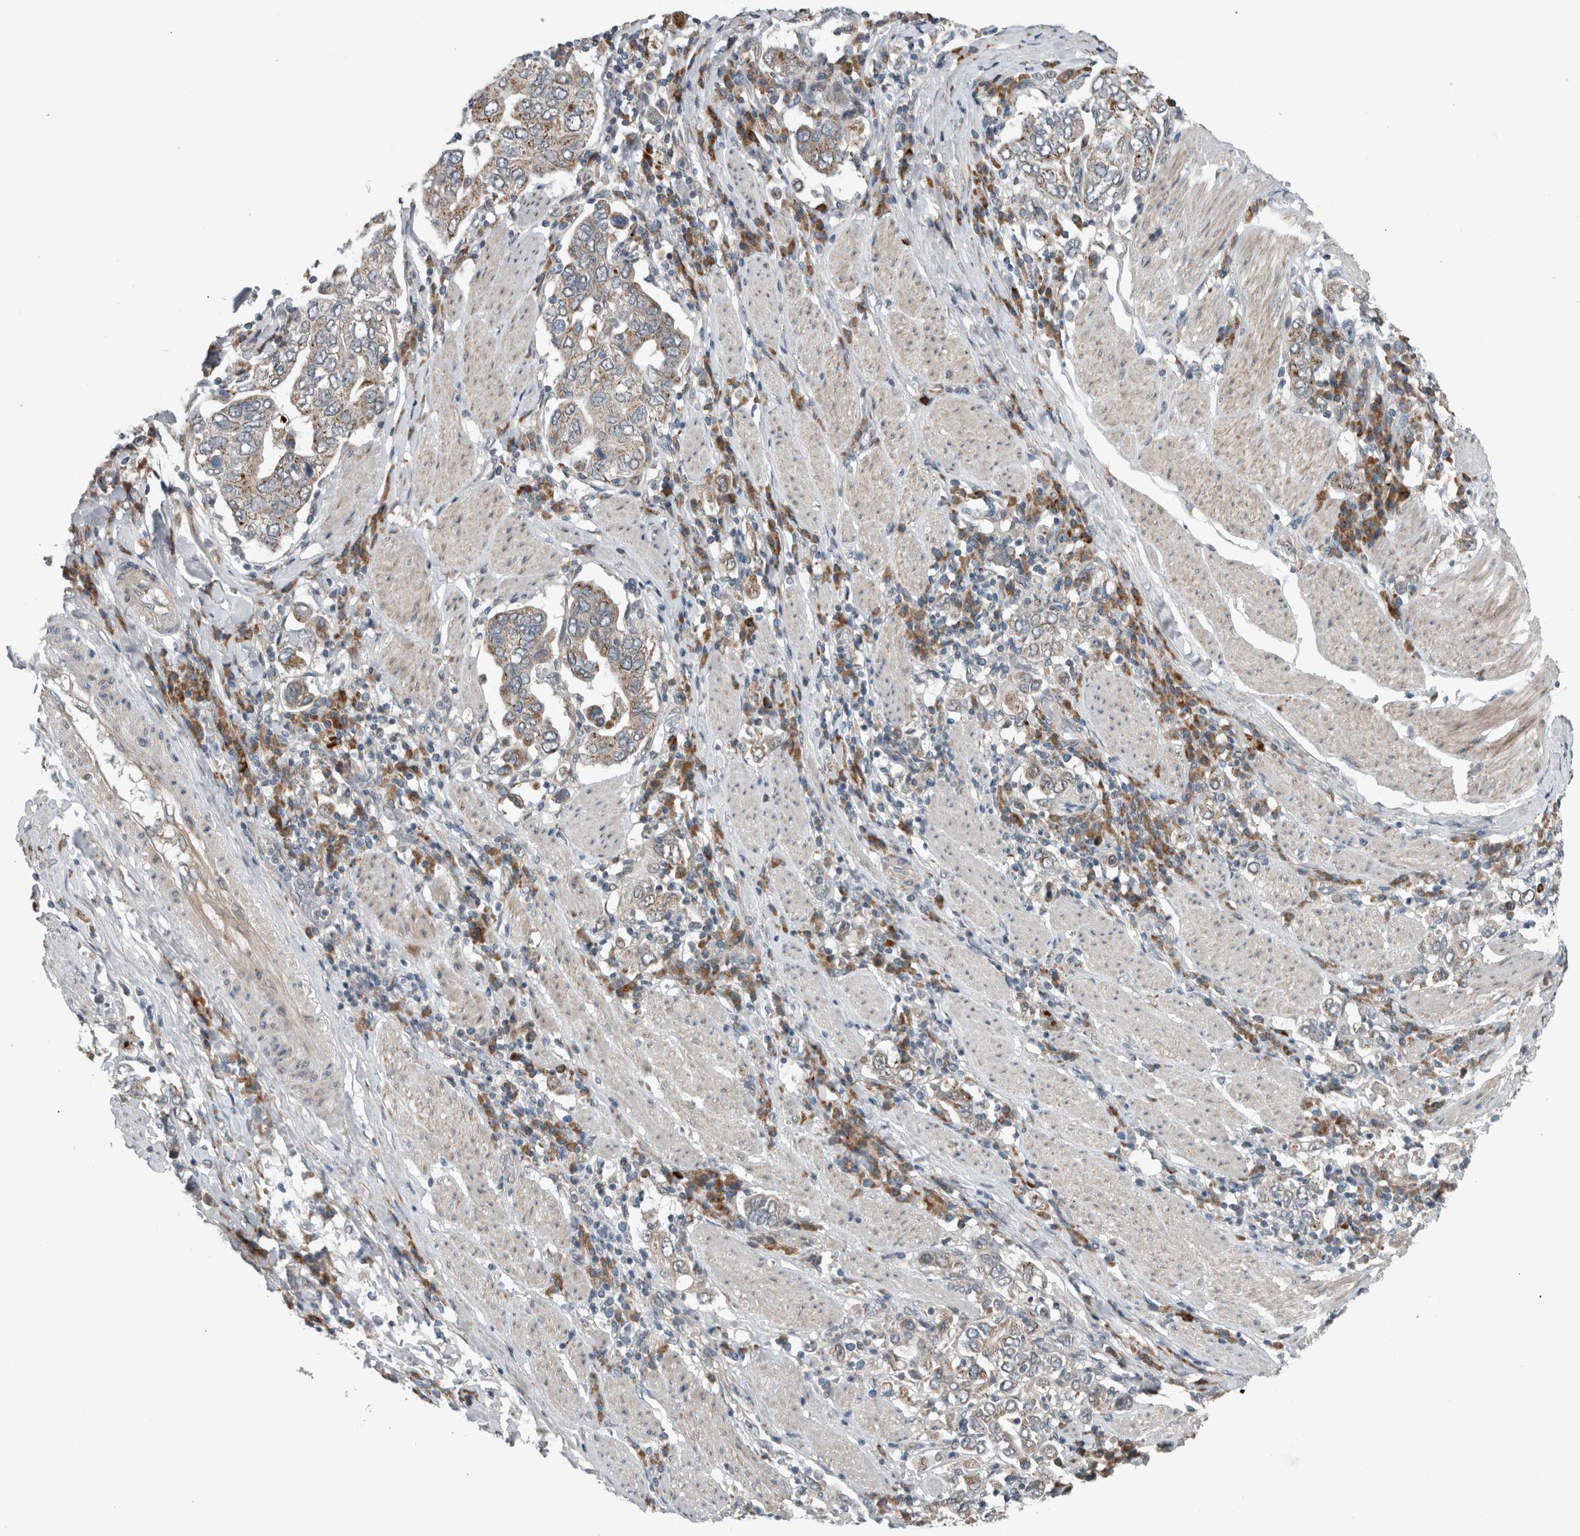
{"staining": {"intensity": "weak", "quantity": "25%-75%", "location": "cytoplasmic/membranous"}, "tissue": "stomach cancer", "cell_type": "Tumor cells", "image_type": "cancer", "snomed": [{"axis": "morphology", "description": "Adenocarcinoma, NOS"}, {"axis": "topography", "description": "Stomach, upper"}], "caption": "Stomach adenocarcinoma stained for a protein demonstrates weak cytoplasmic/membranous positivity in tumor cells. Ihc stains the protein in brown and the nuclei are stained blue.", "gene": "GBA2", "patient": {"sex": "male", "age": 62}}